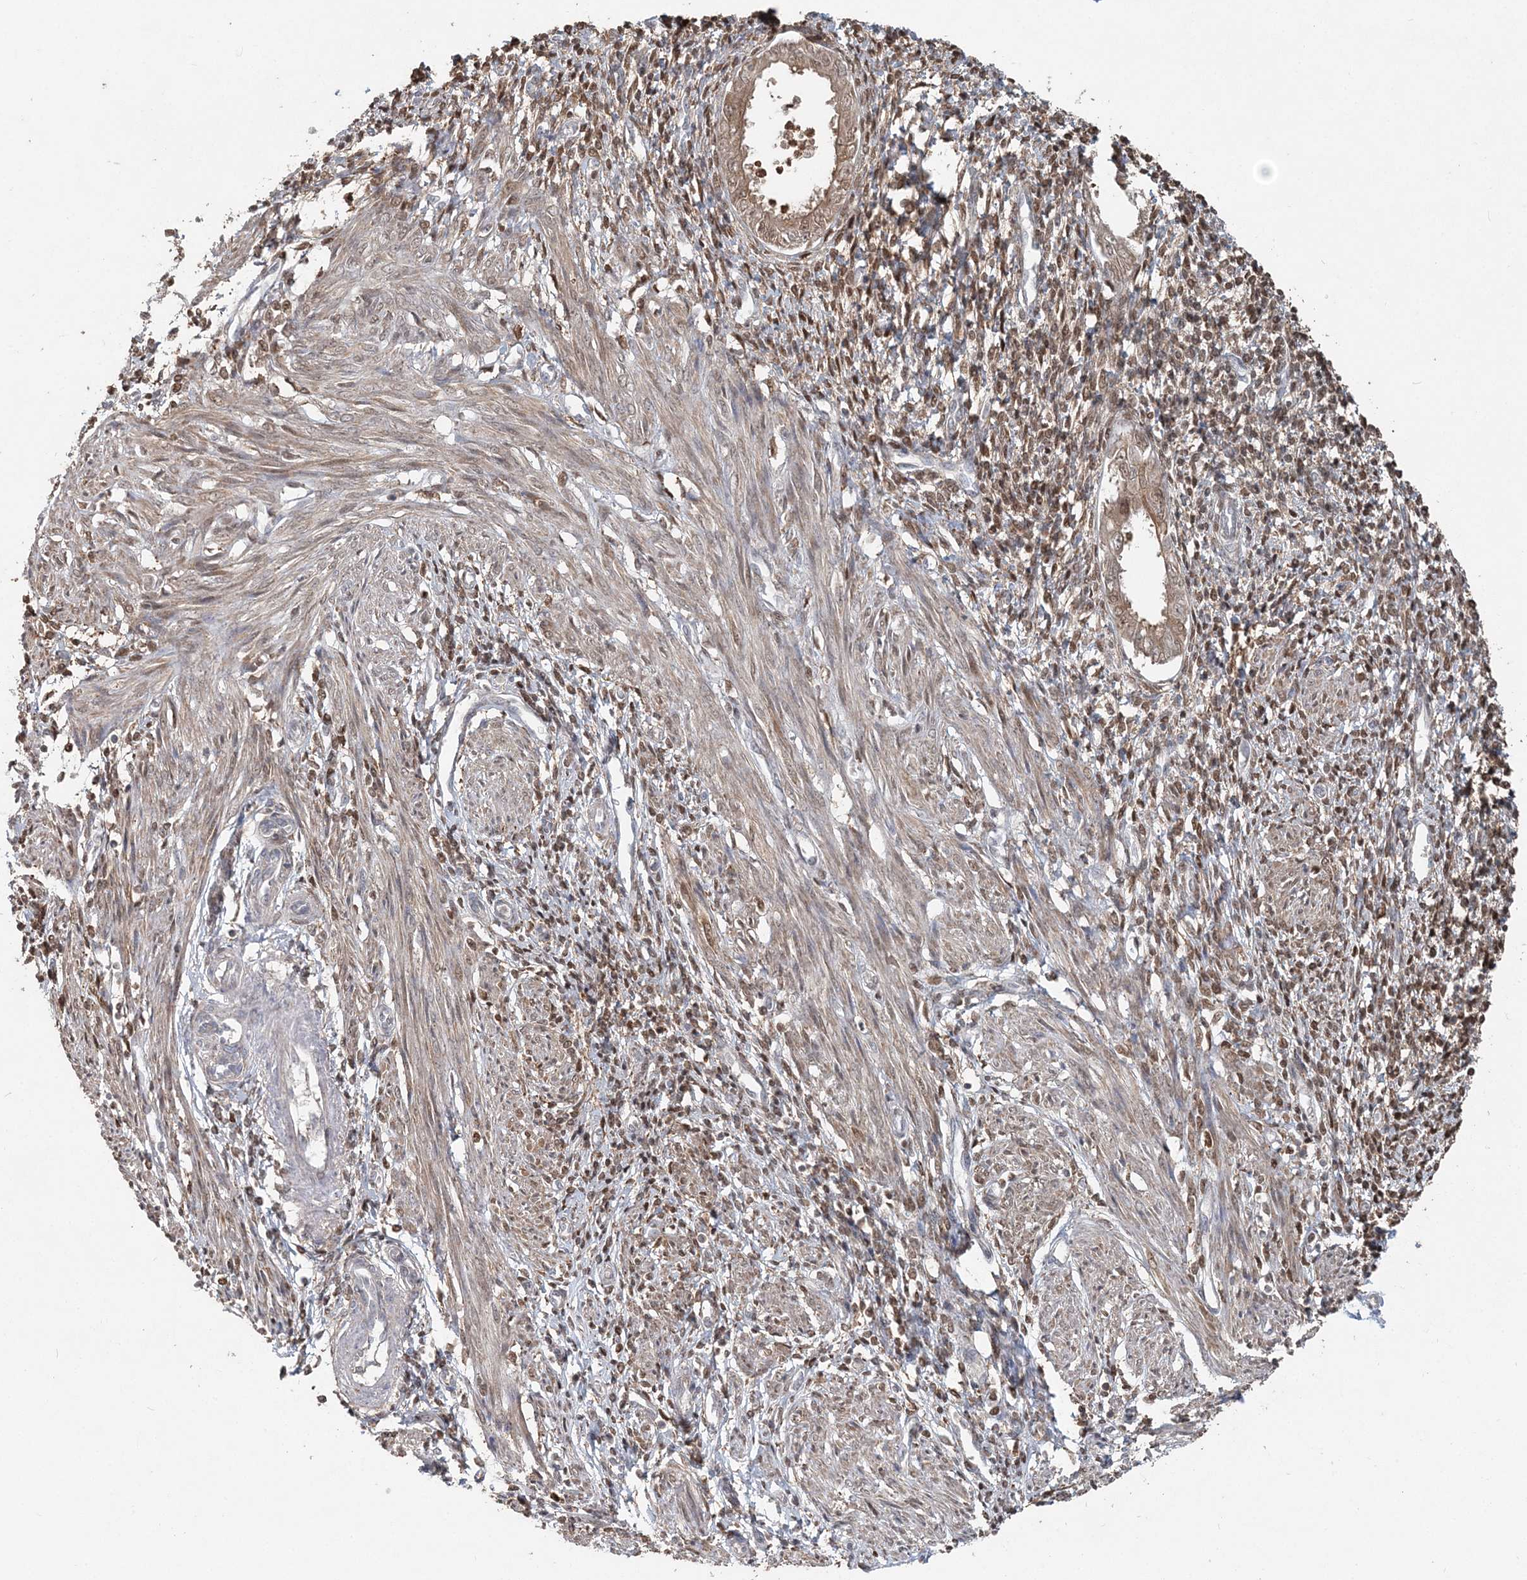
{"staining": {"intensity": "weak", "quantity": "25%-75%", "location": "cytoplasmic/membranous,nuclear"}, "tissue": "endometrium", "cell_type": "Cells in endometrial stroma", "image_type": "normal", "snomed": [{"axis": "morphology", "description": "Normal tissue, NOS"}, {"axis": "topography", "description": "Endometrium"}], "caption": "An IHC photomicrograph of normal tissue is shown. Protein staining in brown shows weak cytoplasmic/membranous,nuclear positivity in endometrium within cells in endometrial stroma. The staining was performed using DAB to visualize the protein expression in brown, while the nuclei were stained in blue with hematoxylin (Magnification: 20x).", "gene": "SLU7", "patient": {"sex": "female", "age": 66}}